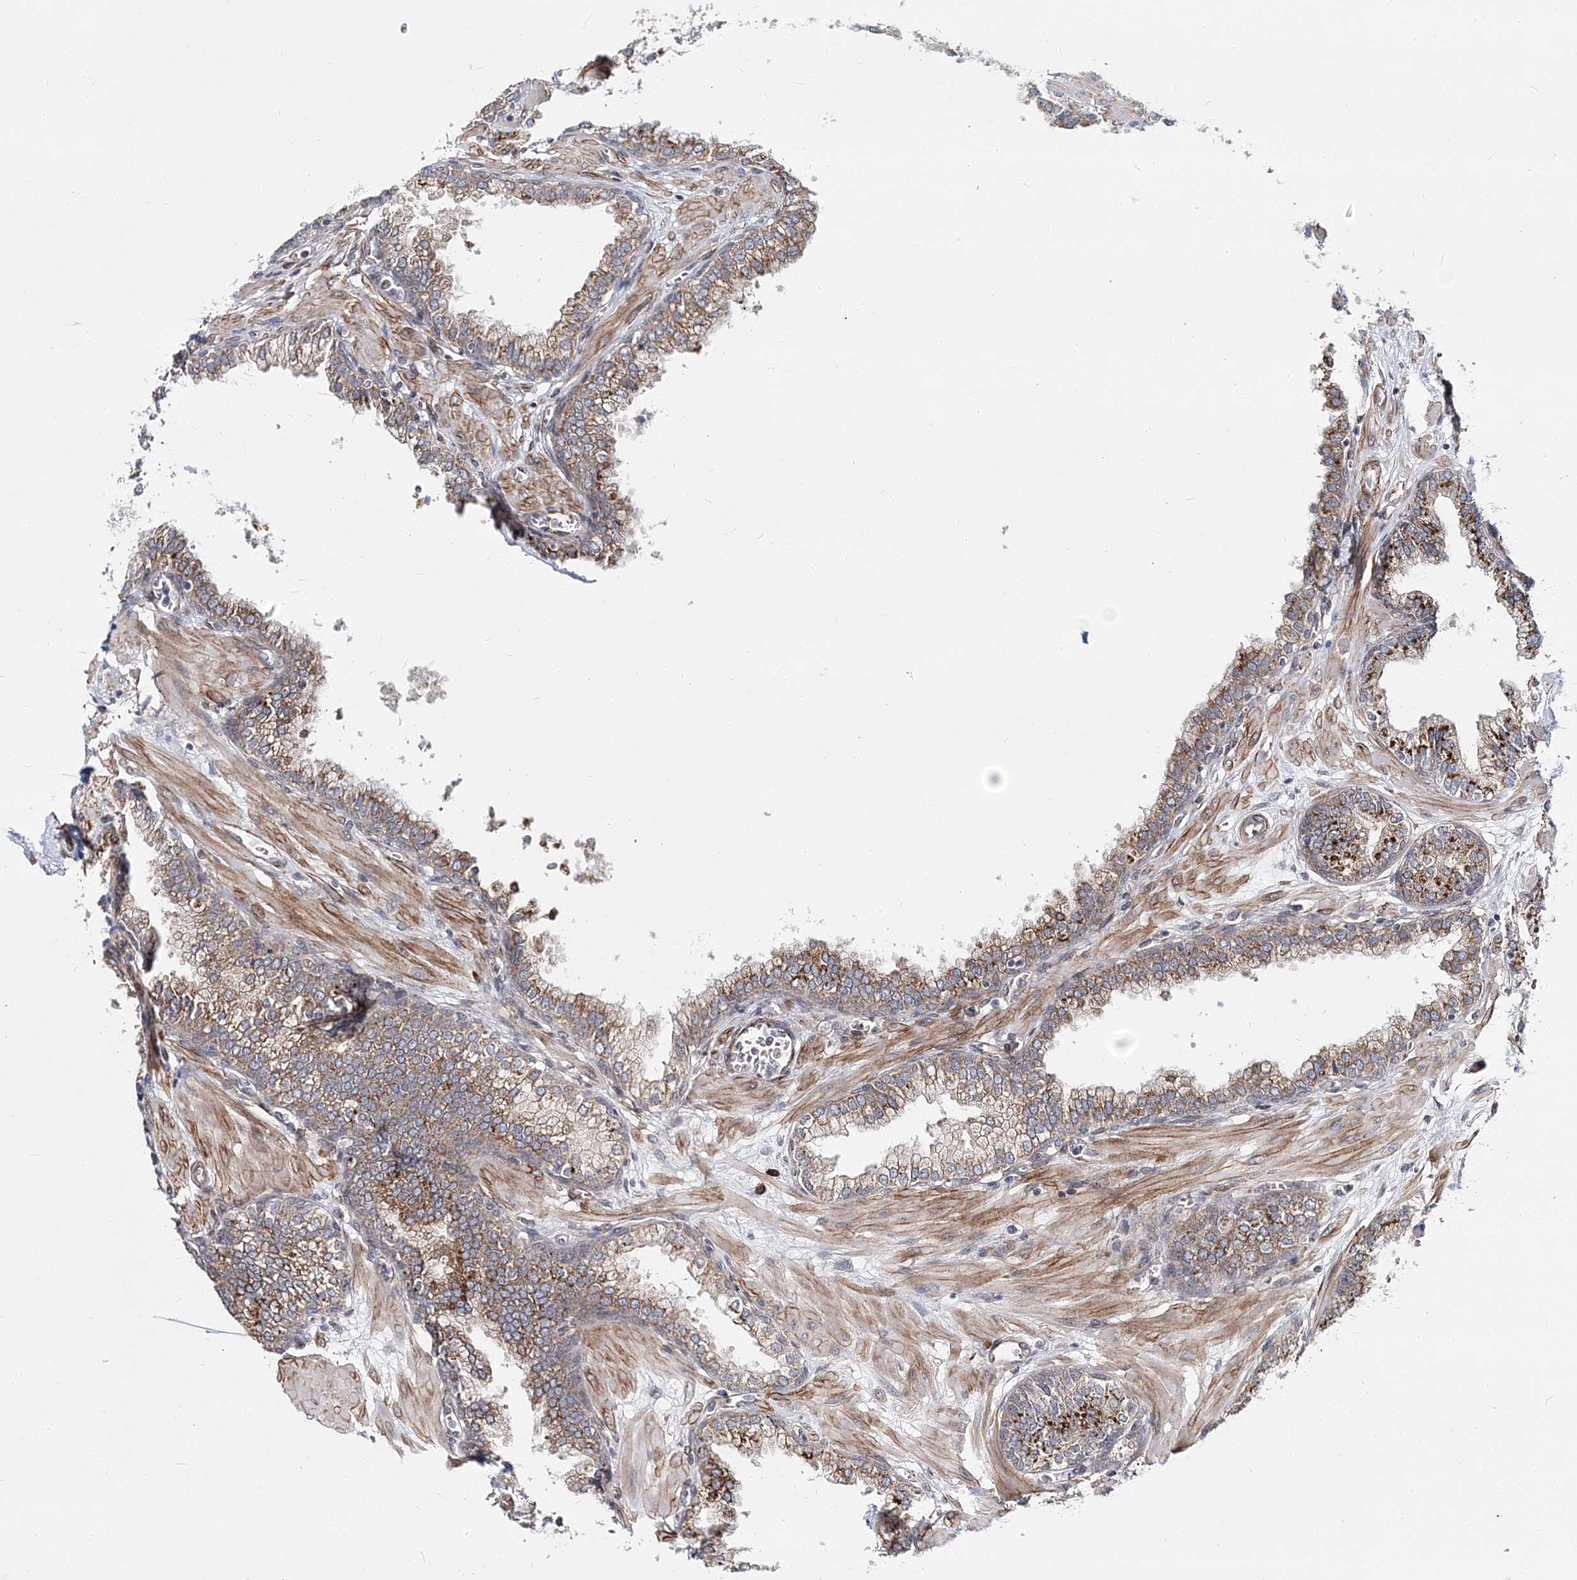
{"staining": {"intensity": "moderate", "quantity": ">75%", "location": "cytoplasmic/membranous"}, "tissue": "prostate", "cell_type": "Glandular cells", "image_type": "normal", "snomed": [{"axis": "morphology", "description": "Normal tissue, NOS"}, {"axis": "morphology", "description": "Urothelial carcinoma, Low grade"}, {"axis": "topography", "description": "Urinary bladder"}, {"axis": "topography", "description": "Prostate"}], "caption": "About >75% of glandular cells in normal human prostate demonstrate moderate cytoplasmic/membranous protein positivity as visualized by brown immunohistochemical staining.", "gene": "NBAS", "patient": {"sex": "male", "age": 60}}